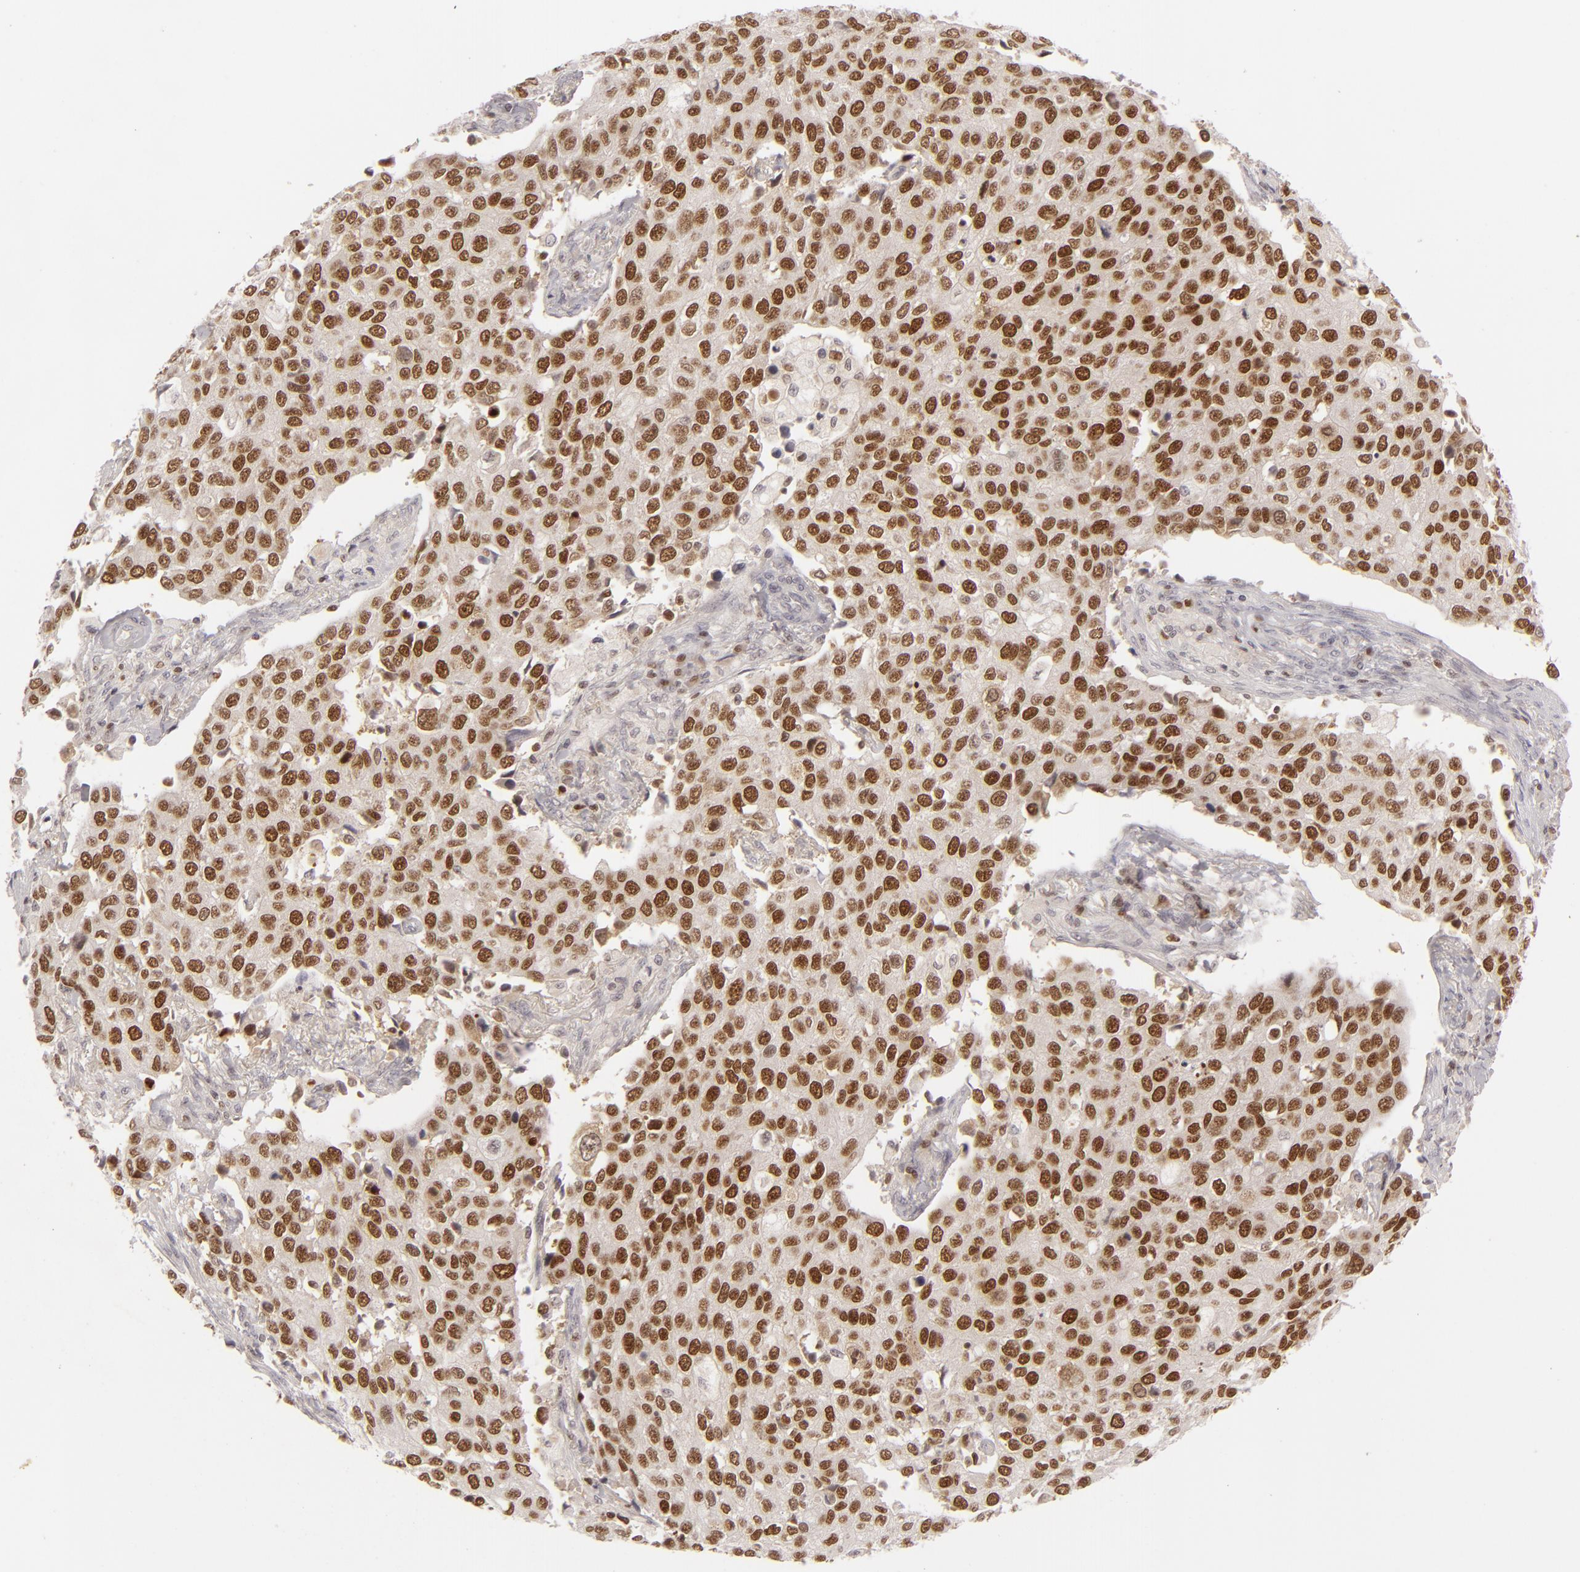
{"staining": {"intensity": "strong", "quantity": ">75%", "location": "nuclear"}, "tissue": "cervical cancer", "cell_type": "Tumor cells", "image_type": "cancer", "snomed": [{"axis": "morphology", "description": "Squamous cell carcinoma, NOS"}, {"axis": "topography", "description": "Cervix"}], "caption": "Squamous cell carcinoma (cervical) was stained to show a protein in brown. There is high levels of strong nuclear expression in approximately >75% of tumor cells. The protein of interest is stained brown, and the nuclei are stained in blue (DAB (3,3'-diaminobenzidine) IHC with brightfield microscopy, high magnification).", "gene": "FEN1", "patient": {"sex": "female", "age": 54}}